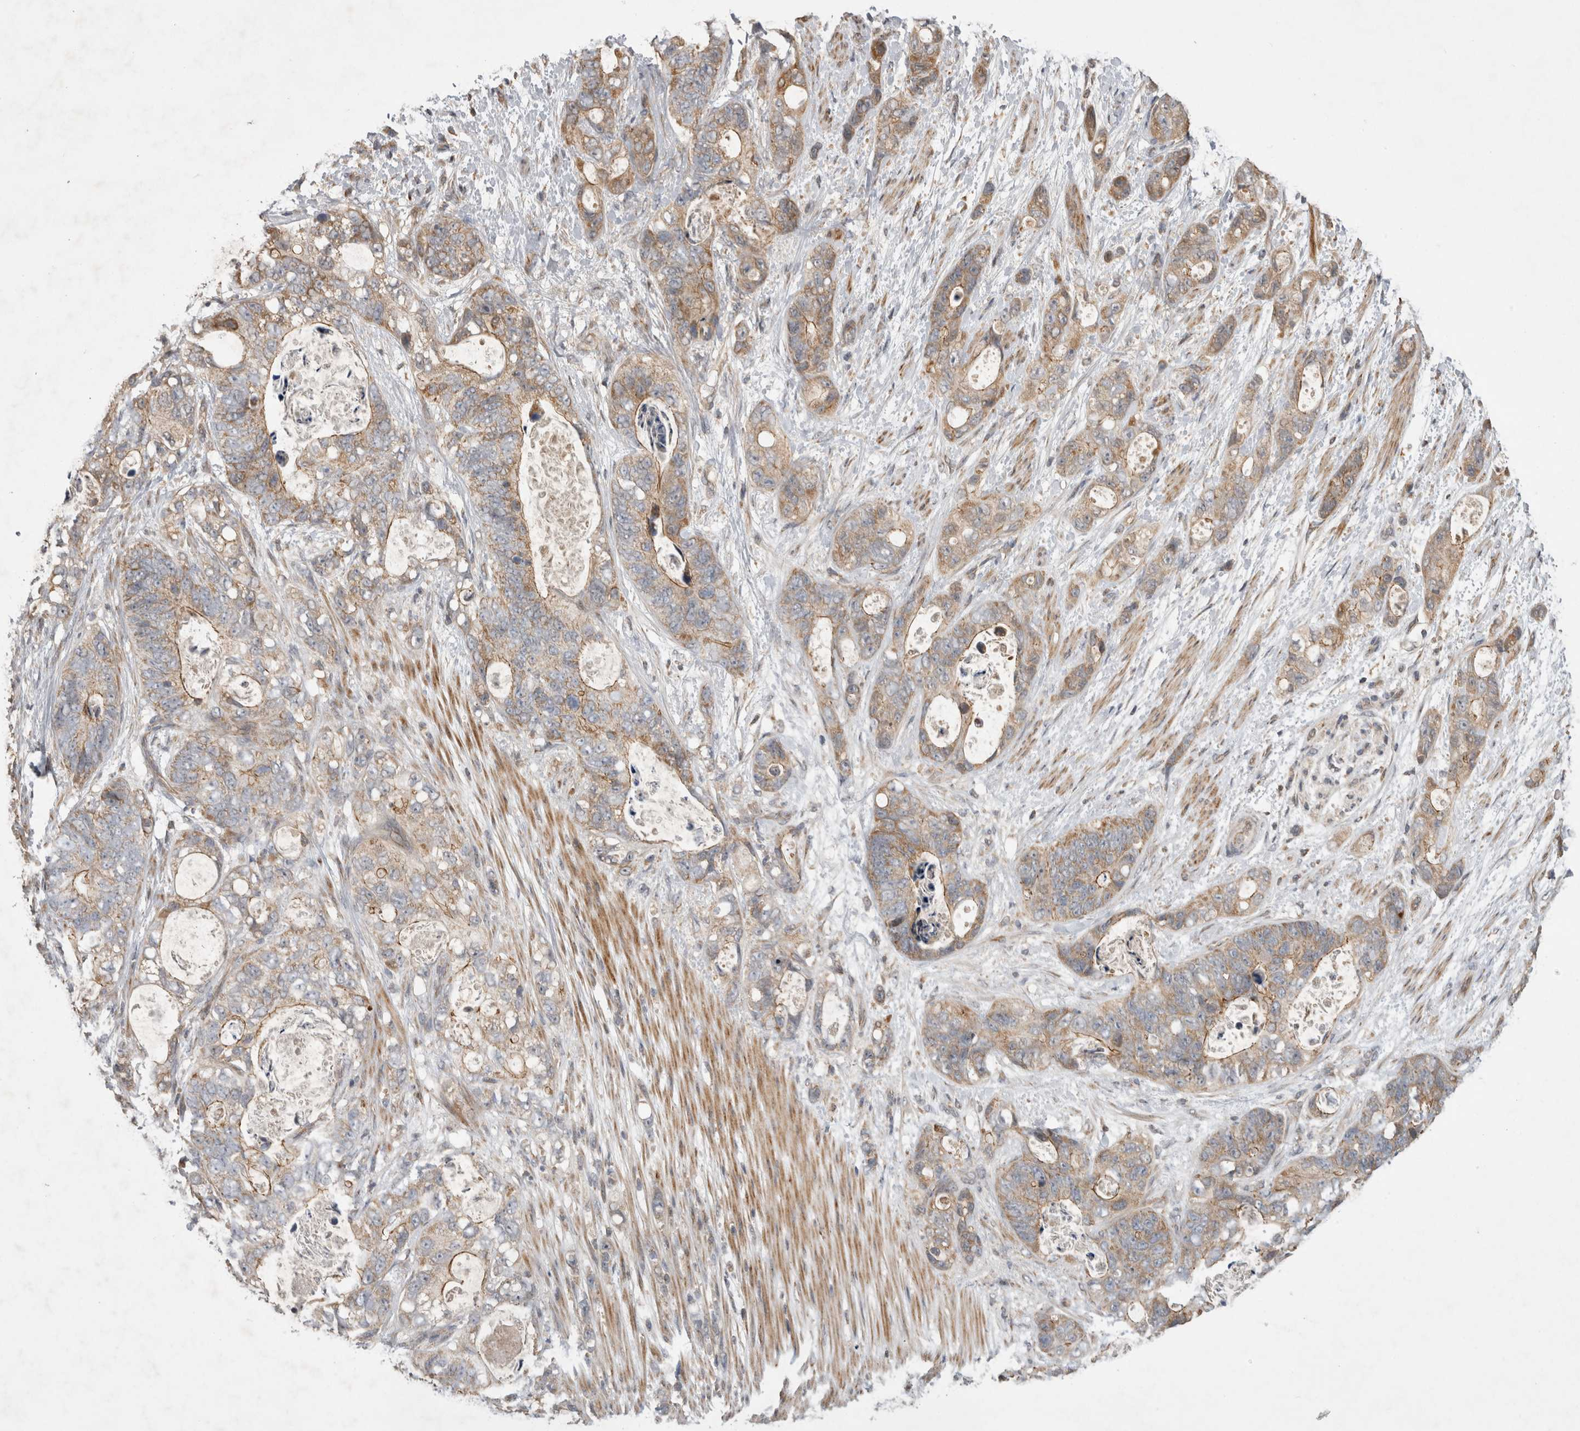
{"staining": {"intensity": "weak", "quantity": ">75%", "location": "cytoplasmic/membranous"}, "tissue": "stomach cancer", "cell_type": "Tumor cells", "image_type": "cancer", "snomed": [{"axis": "morphology", "description": "Normal tissue, NOS"}, {"axis": "morphology", "description": "Adenocarcinoma, NOS"}, {"axis": "topography", "description": "Stomach"}], "caption": "High-magnification brightfield microscopy of stomach cancer (adenocarcinoma) stained with DAB (3,3'-diaminobenzidine) (brown) and counterstained with hematoxylin (blue). tumor cells exhibit weak cytoplasmic/membranous expression is appreciated in approximately>75% of cells.", "gene": "KCNIP1", "patient": {"sex": "female", "age": 89}}